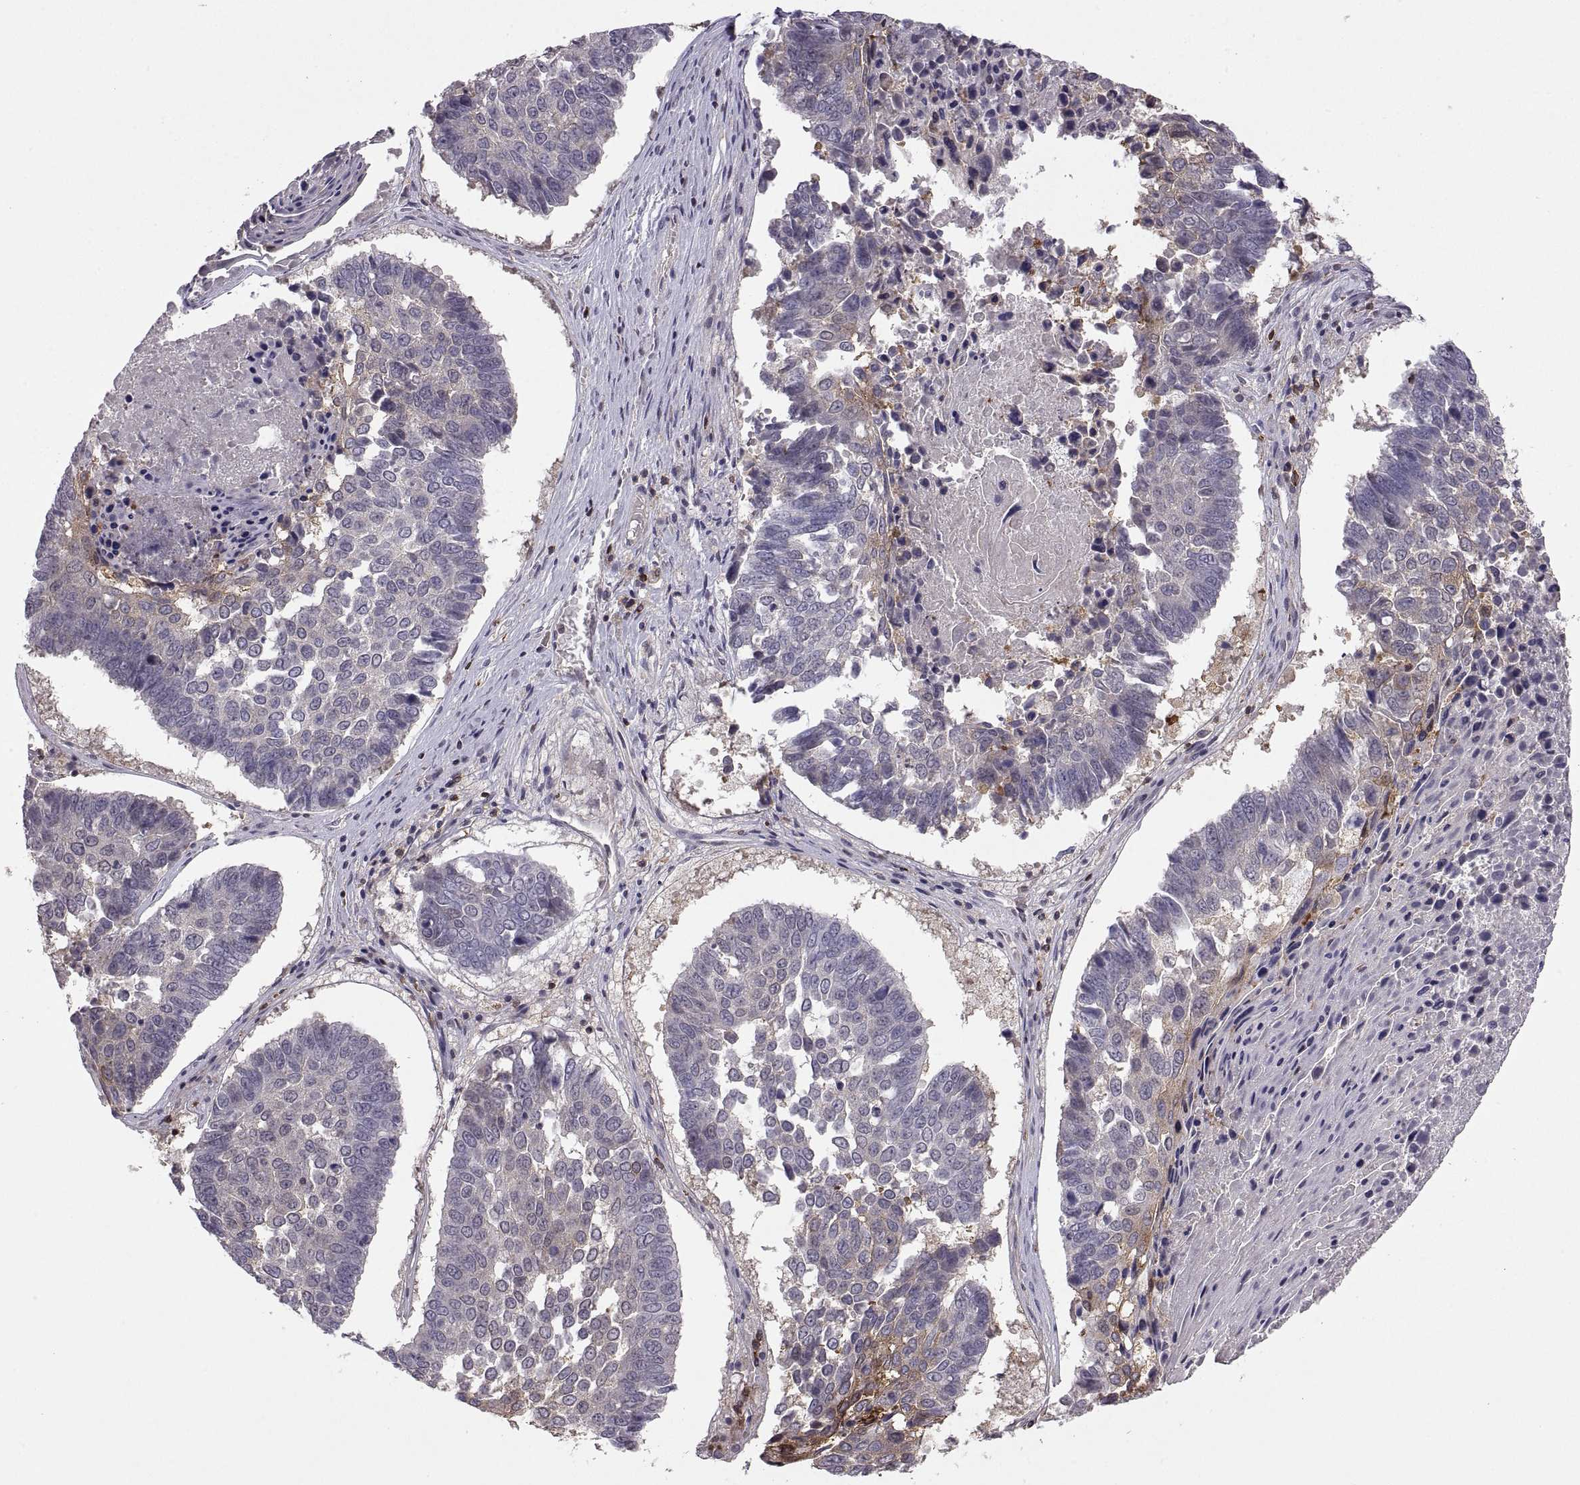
{"staining": {"intensity": "weak", "quantity": "<25%", "location": "cytoplasmic/membranous"}, "tissue": "lung cancer", "cell_type": "Tumor cells", "image_type": "cancer", "snomed": [{"axis": "morphology", "description": "Squamous cell carcinoma, NOS"}, {"axis": "topography", "description": "Lung"}], "caption": "Tumor cells show no significant protein expression in lung cancer. The staining was performed using DAB (3,3'-diaminobenzidine) to visualize the protein expression in brown, while the nuclei were stained in blue with hematoxylin (Magnification: 20x).", "gene": "EZR", "patient": {"sex": "male", "age": 73}}